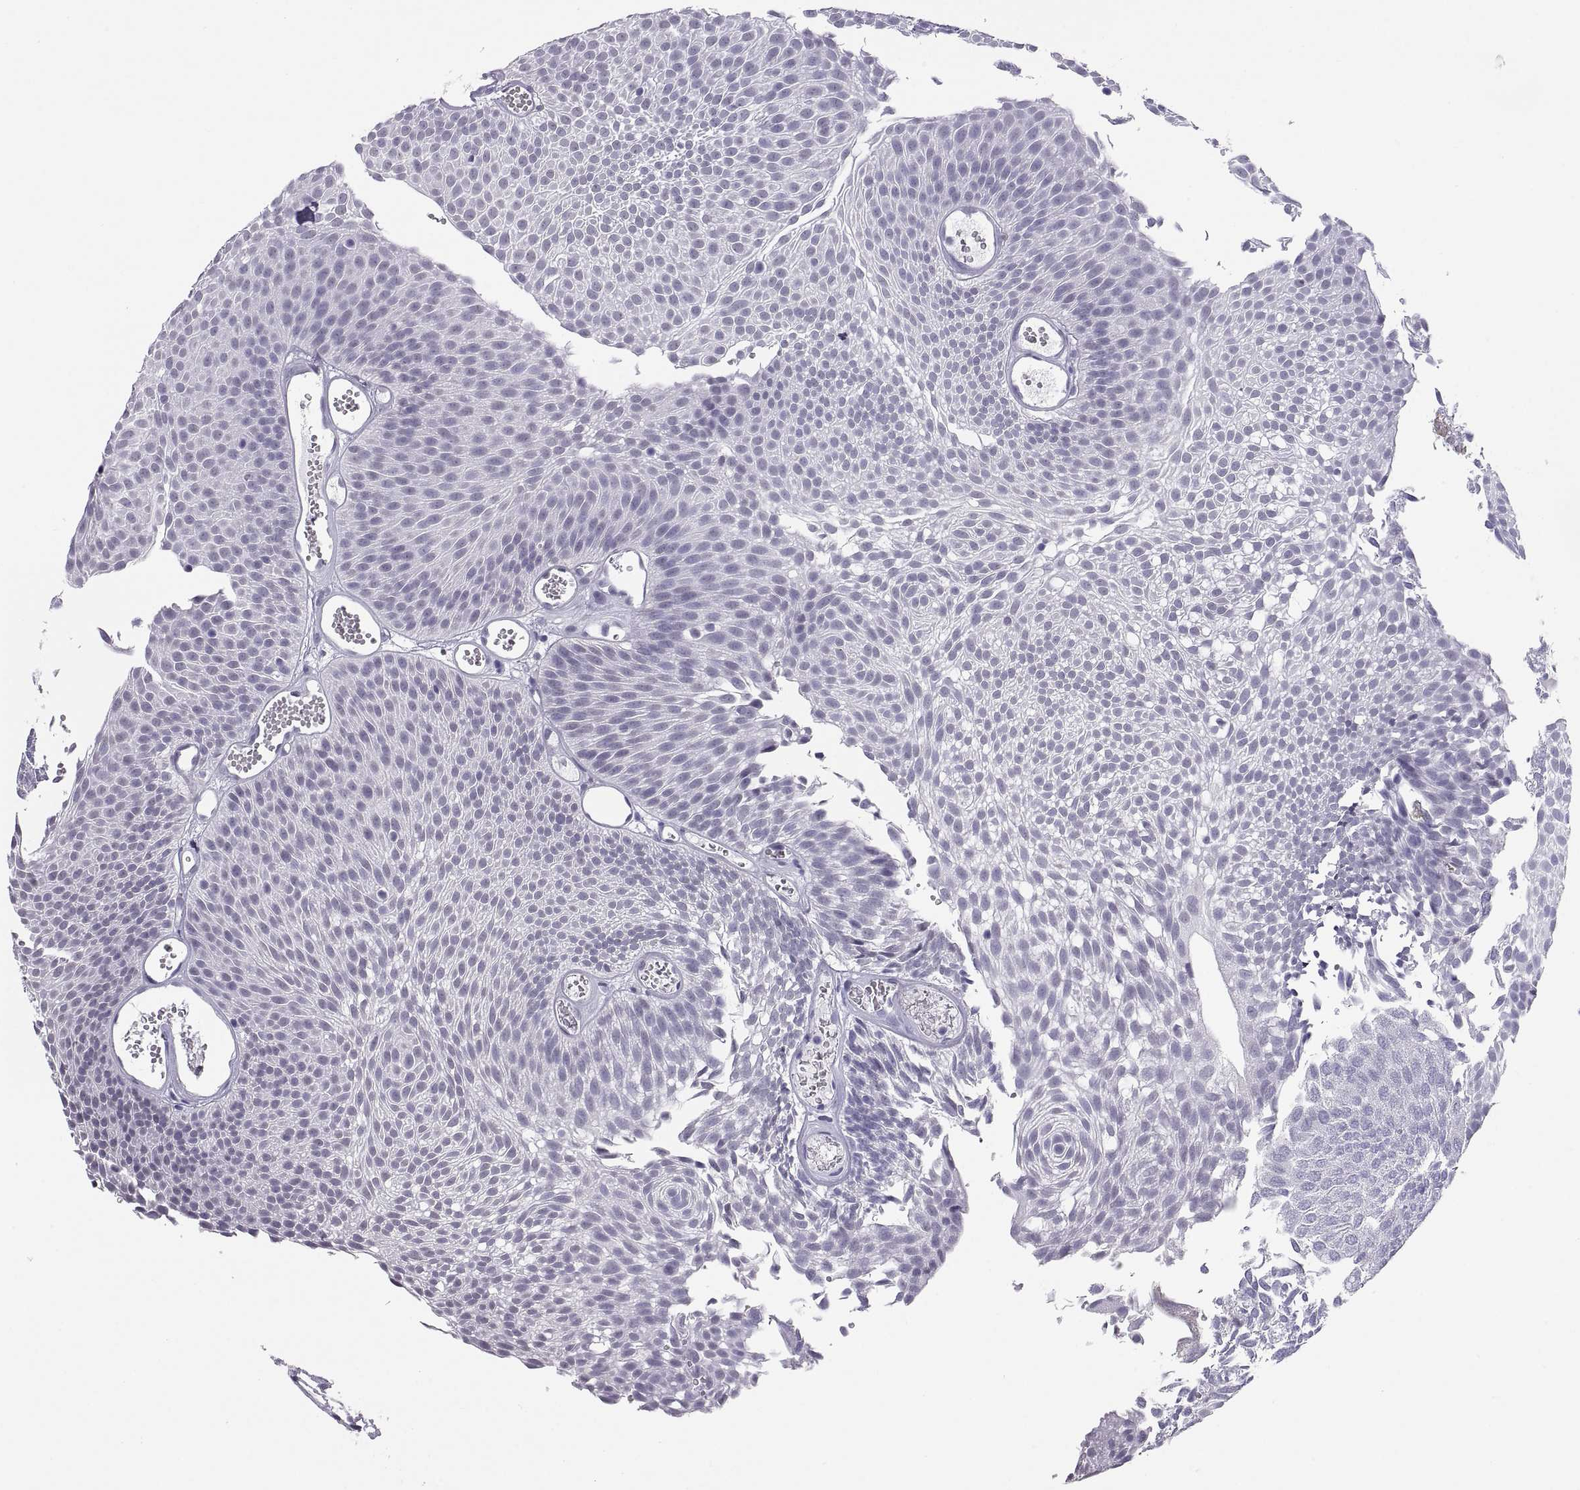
{"staining": {"intensity": "negative", "quantity": "none", "location": "none"}, "tissue": "urothelial cancer", "cell_type": "Tumor cells", "image_type": "cancer", "snomed": [{"axis": "morphology", "description": "Urothelial carcinoma, Low grade"}, {"axis": "topography", "description": "Urinary bladder"}], "caption": "An immunohistochemistry histopathology image of urothelial carcinoma (low-grade) is shown. There is no staining in tumor cells of urothelial carcinoma (low-grade).", "gene": "CARTPT", "patient": {"sex": "male", "age": 52}}